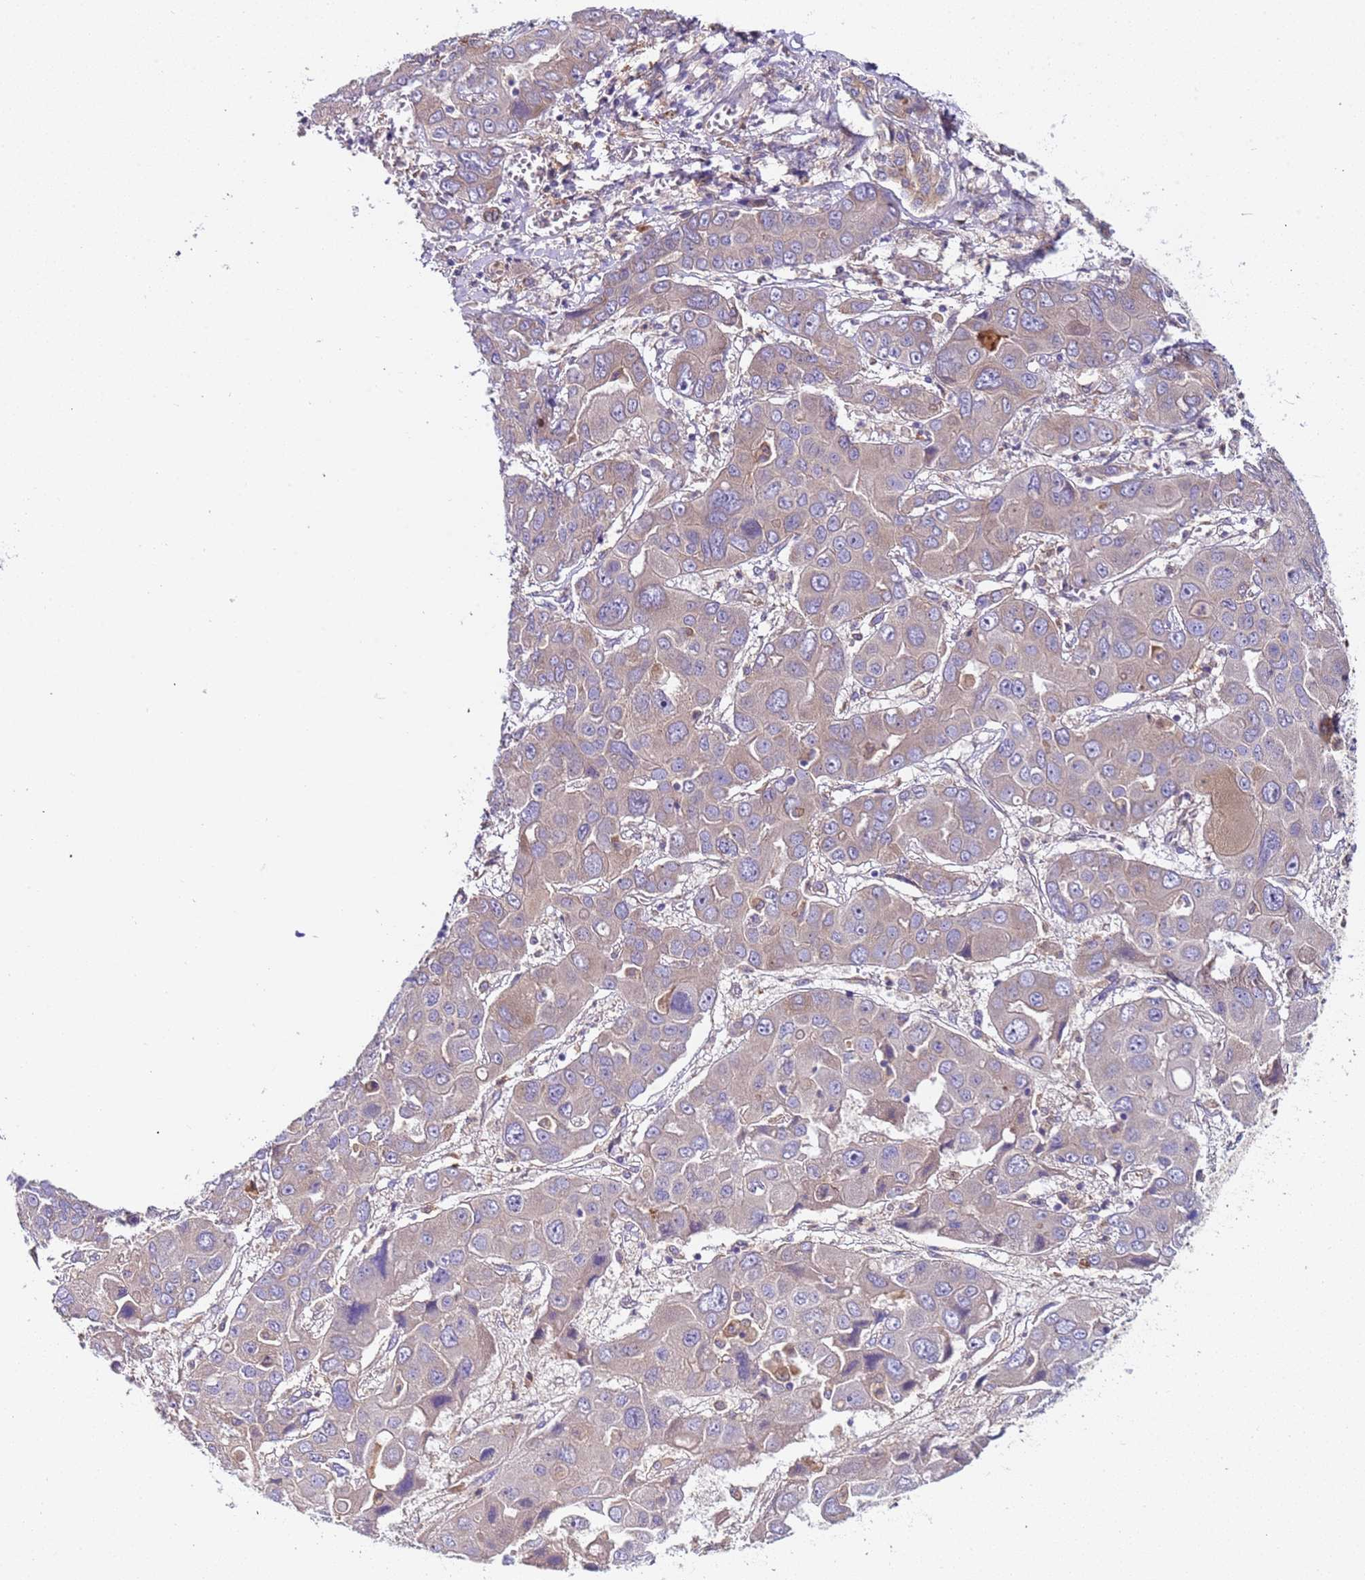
{"staining": {"intensity": "negative", "quantity": "none", "location": "none"}, "tissue": "liver cancer", "cell_type": "Tumor cells", "image_type": "cancer", "snomed": [{"axis": "morphology", "description": "Cholangiocarcinoma"}, {"axis": "topography", "description": "Liver"}], "caption": "The histopathology image shows no staining of tumor cells in liver cholangiocarcinoma.", "gene": "PAQR7", "patient": {"sex": "male", "age": 67}}